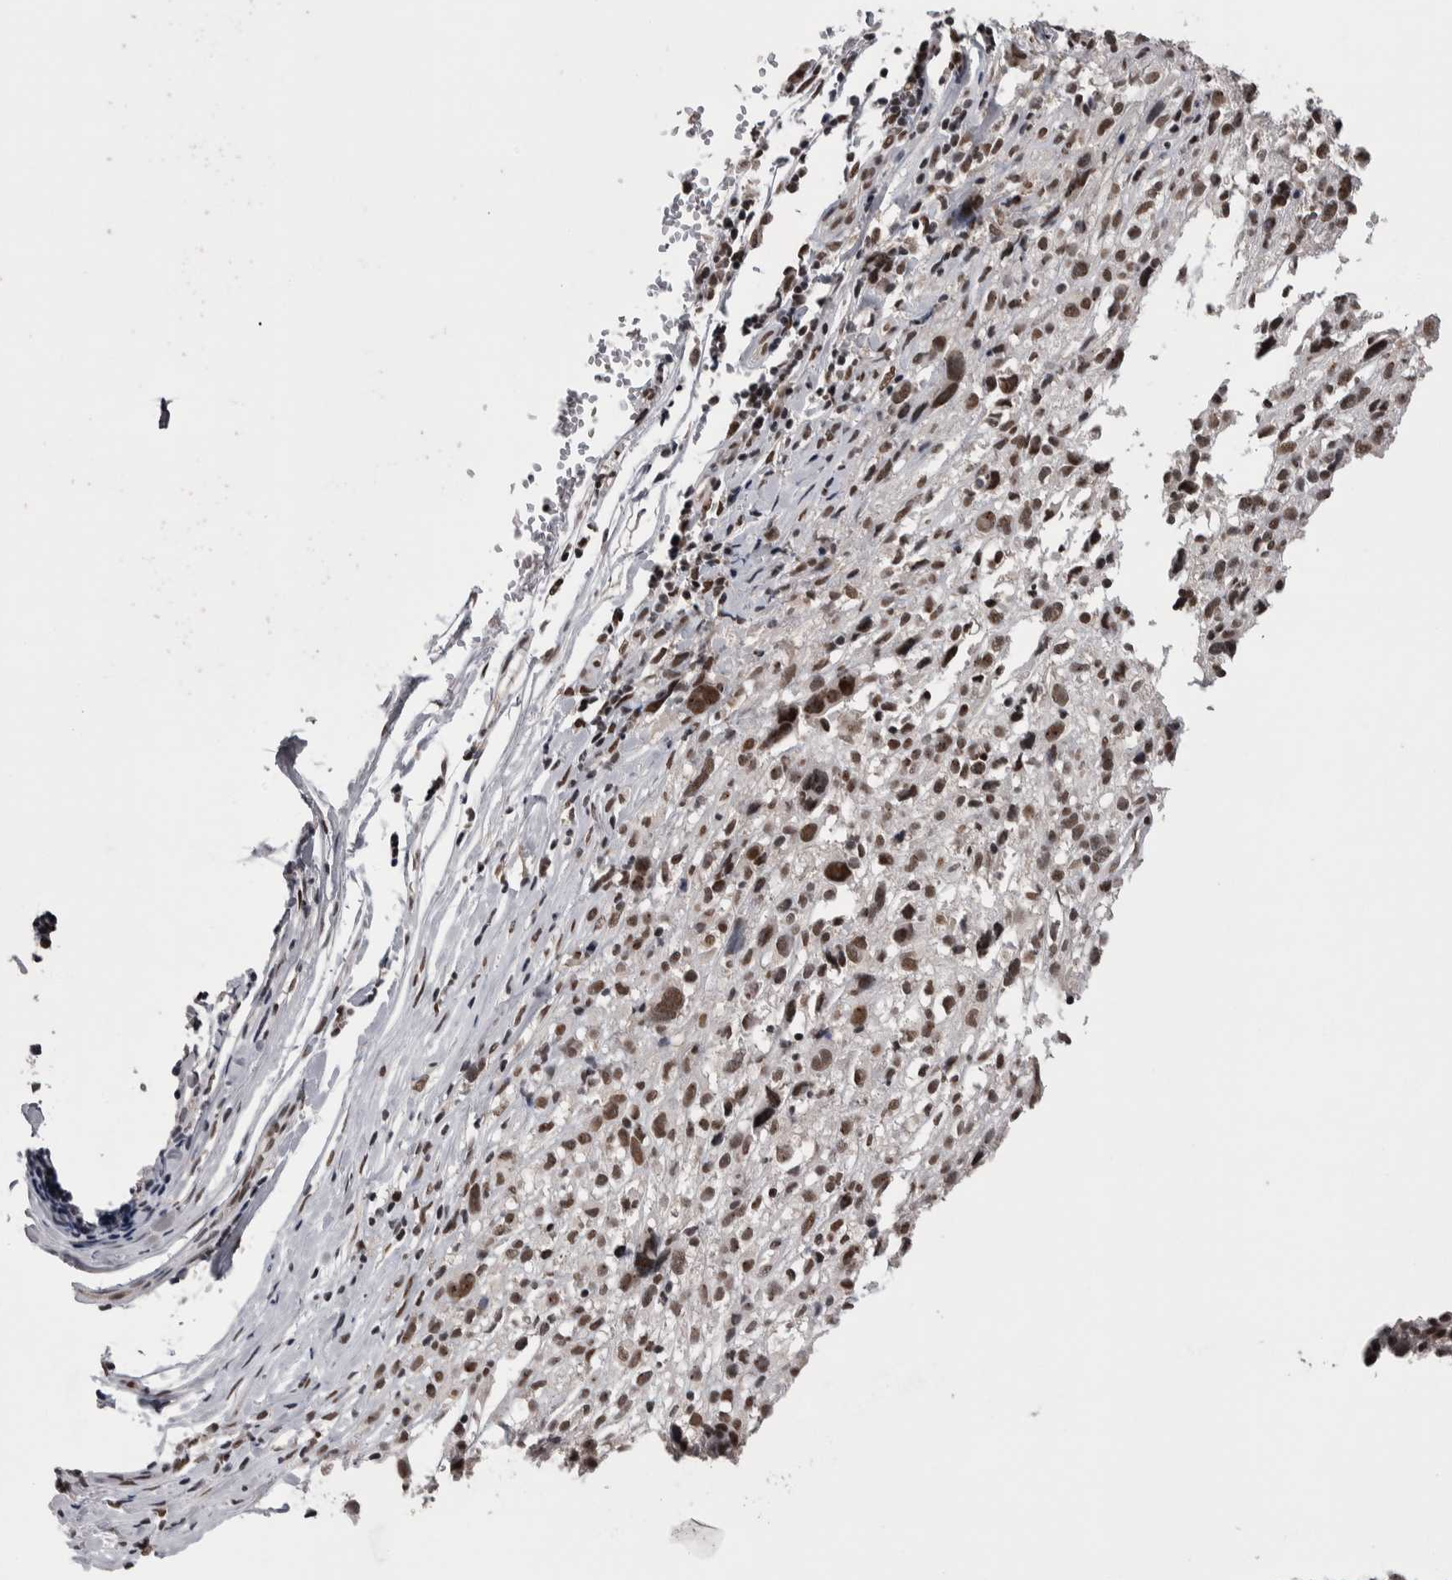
{"staining": {"intensity": "moderate", "quantity": "25%-75%", "location": "nuclear"}, "tissue": "melanoma", "cell_type": "Tumor cells", "image_type": "cancer", "snomed": [{"axis": "morphology", "description": "Malignant melanoma, NOS"}, {"axis": "topography", "description": "Skin"}], "caption": "Human malignant melanoma stained for a protein (brown) reveals moderate nuclear positive staining in about 25%-75% of tumor cells.", "gene": "DMTF1", "patient": {"sex": "female", "age": 55}}